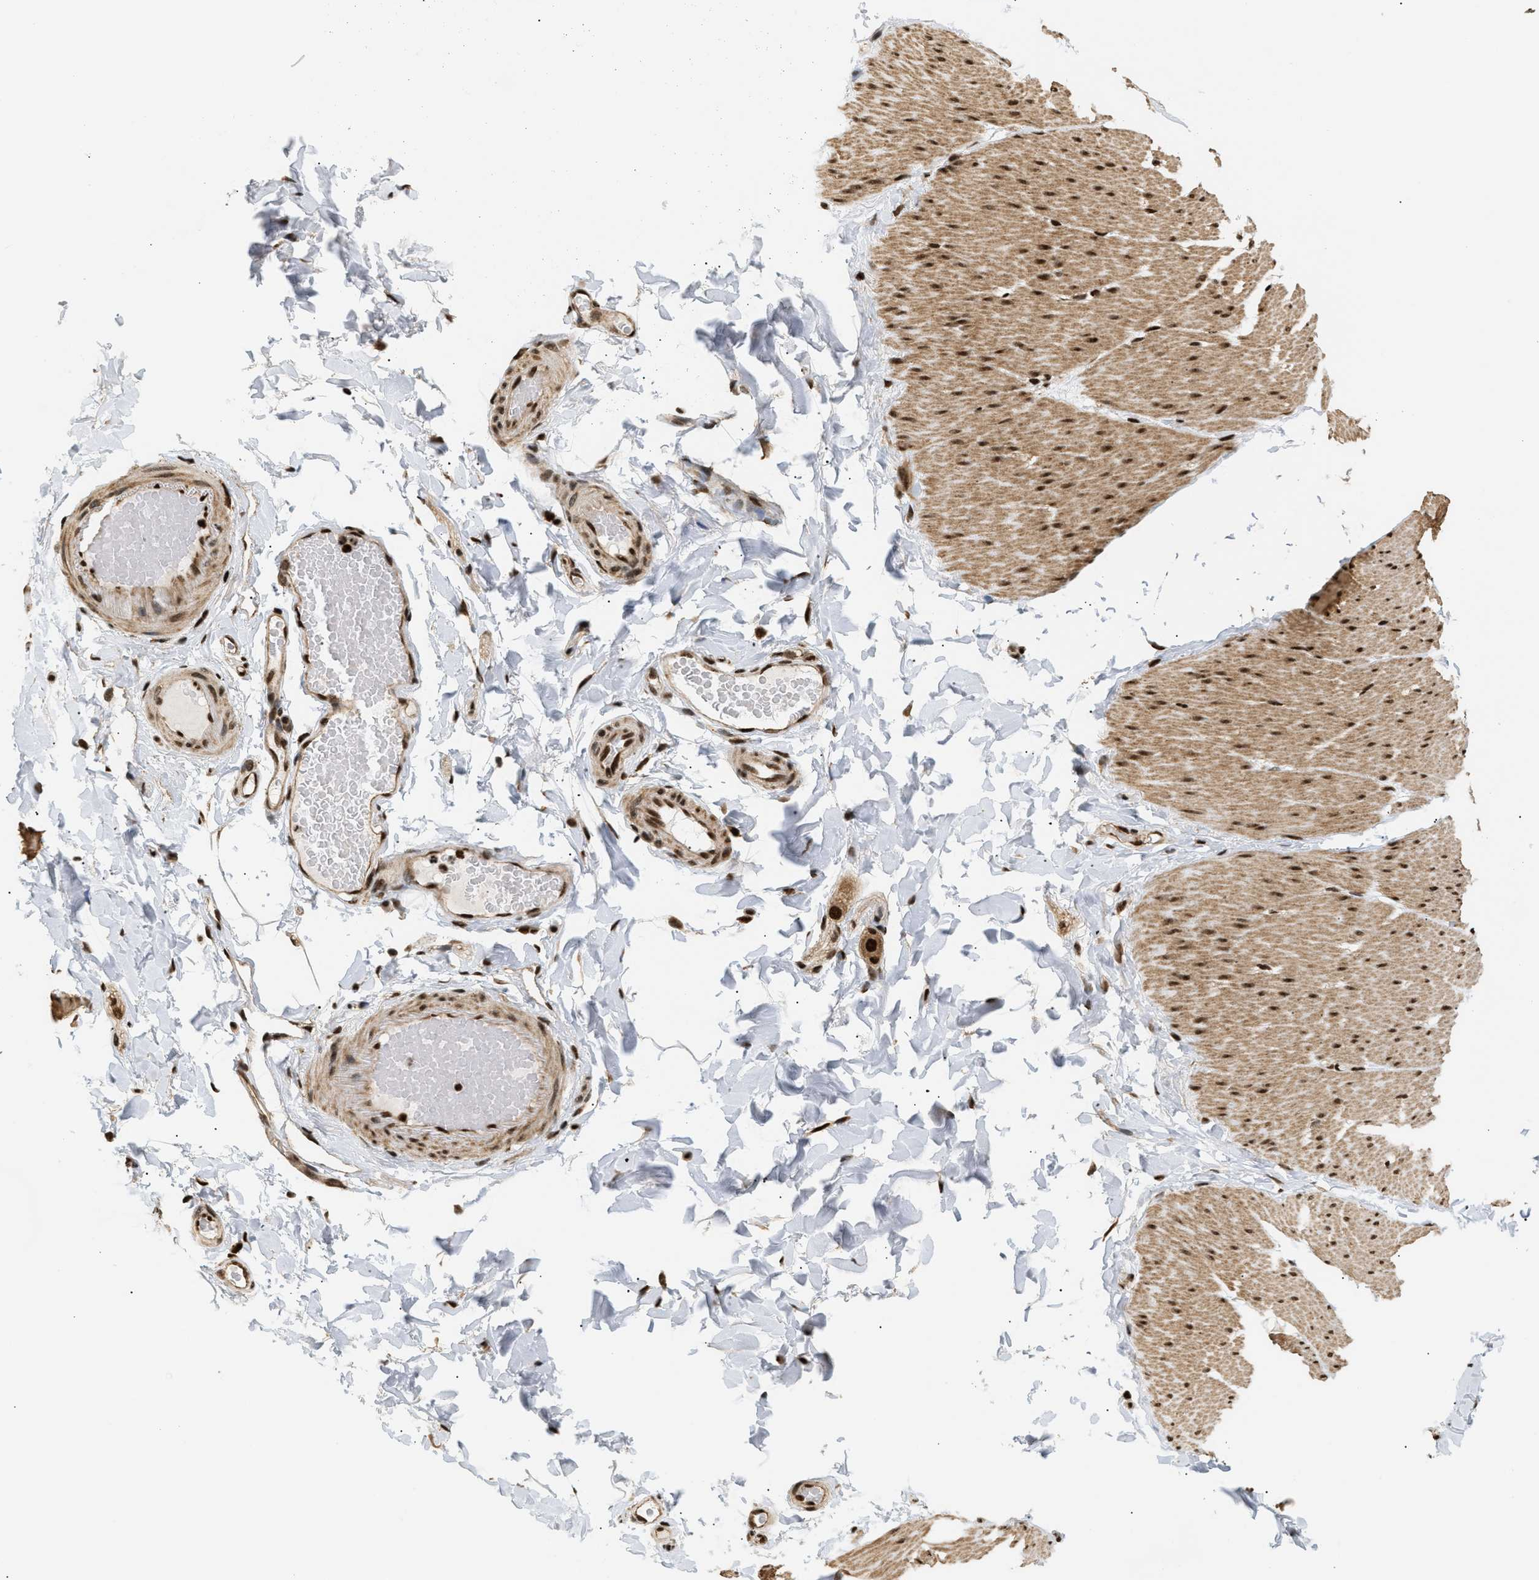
{"staining": {"intensity": "strong", "quantity": ">75%", "location": "nuclear"}, "tissue": "smooth muscle", "cell_type": "Smooth muscle cells", "image_type": "normal", "snomed": [{"axis": "morphology", "description": "Normal tissue, NOS"}, {"axis": "topography", "description": "Smooth muscle"}, {"axis": "topography", "description": "Colon"}], "caption": "The photomicrograph demonstrates immunohistochemical staining of unremarkable smooth muscle. There is strong nuclear positivity is identified in approximately >75% of smooth muscle cells. Immunohistochemistry stains the protein in brown and the nuclei are stained blue.", "gene": "RBM5", "patient": {"sex": "male", "age": 67}}